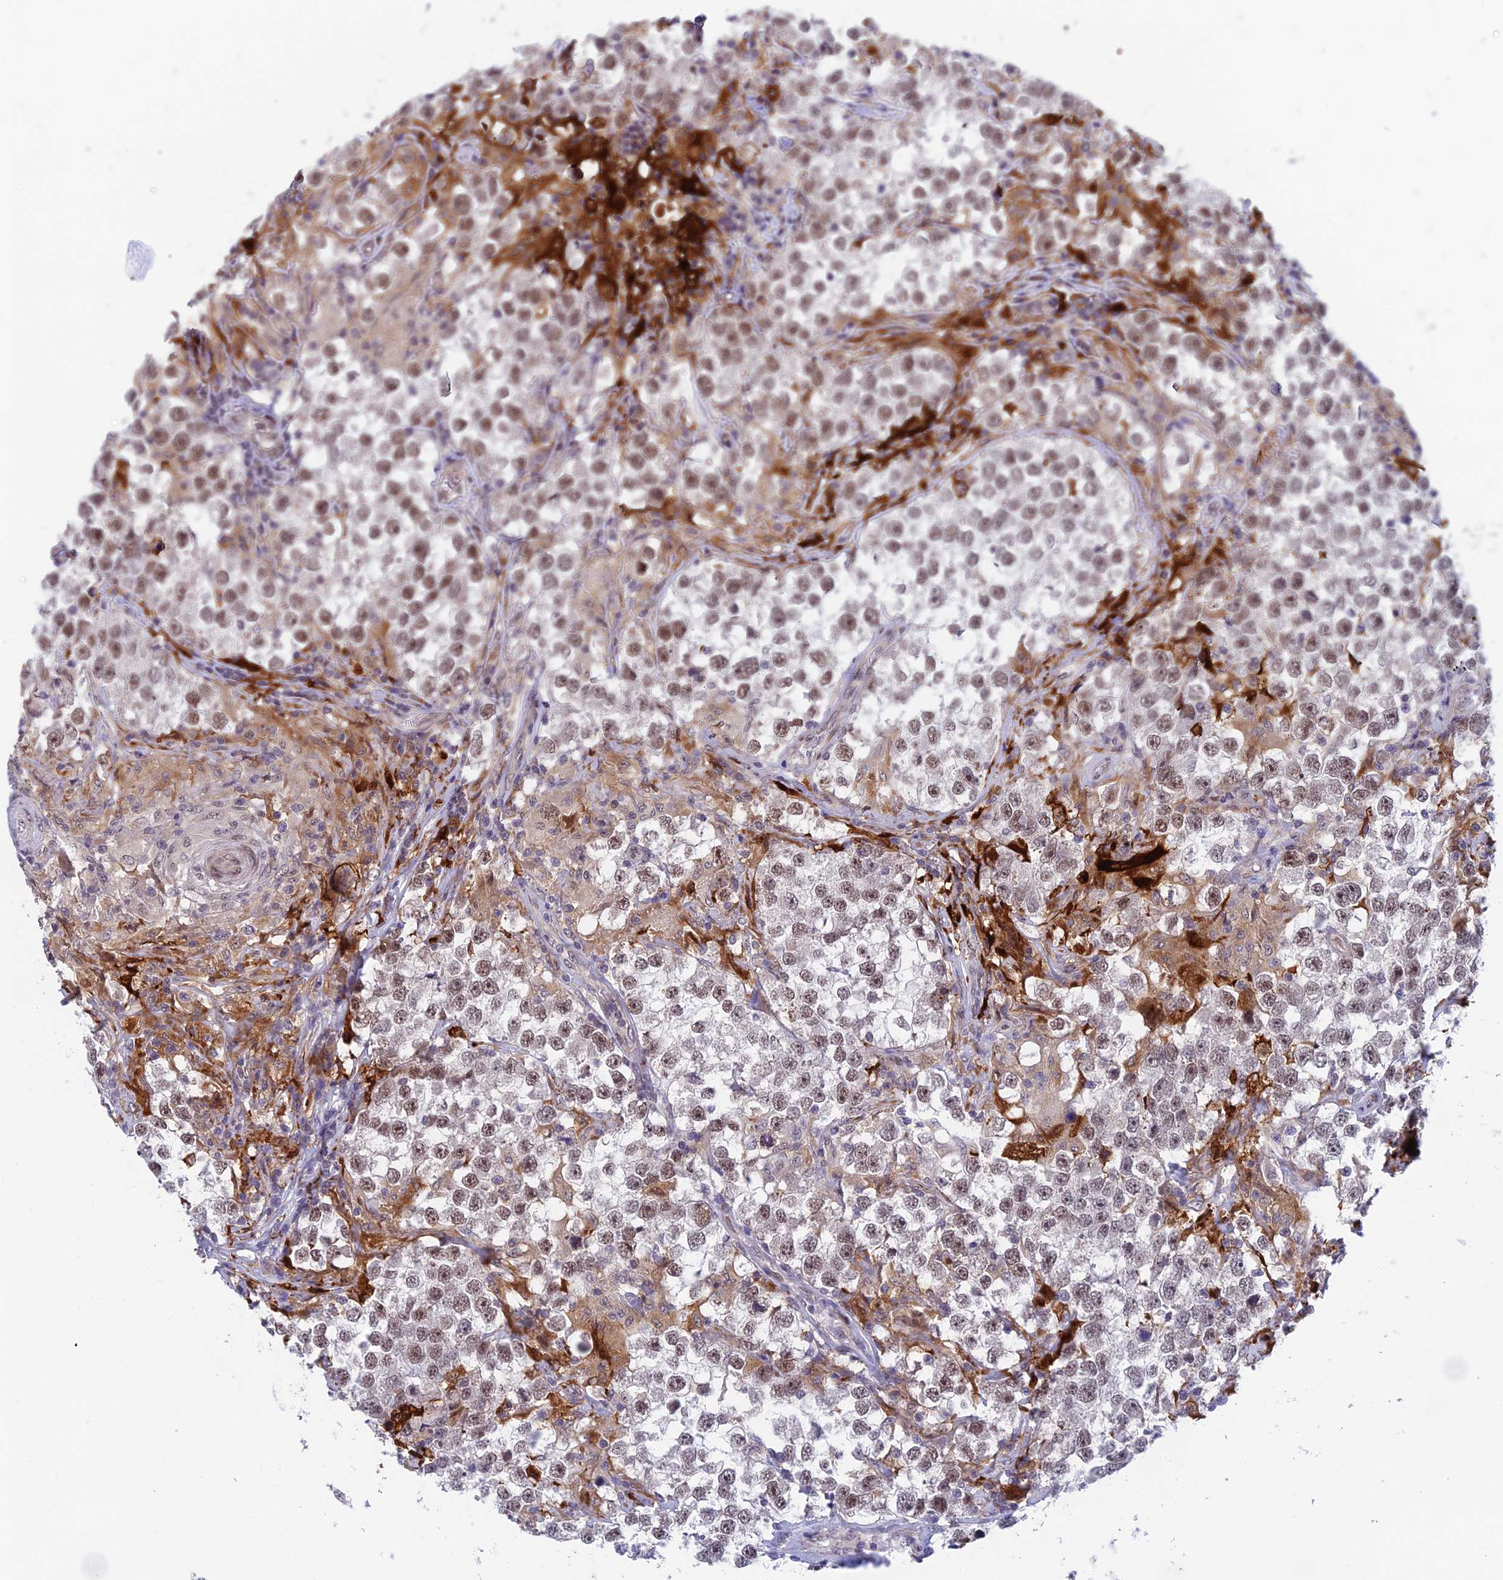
{"staining": {"intensity": "moderate", "quantity": "25%-75%", "location": "nuclear"}, "tissue": "testis cancer", "cell_type": "Tumor cells", "image_type": "cancer", "snomed": [{"axis": "morphology", "description": "Seminoma, NOS"}, {"axis": "topography", "description": "Testis"}], "caption": "Protein staining by immunohistochemistry (IHC) demonstrates moderate nuclear staining in approximately 25%-75% of tumor cells in seminoma (testis).", "gene": "NSMCE1", "patient": {"sex": "male", "age": 46}}